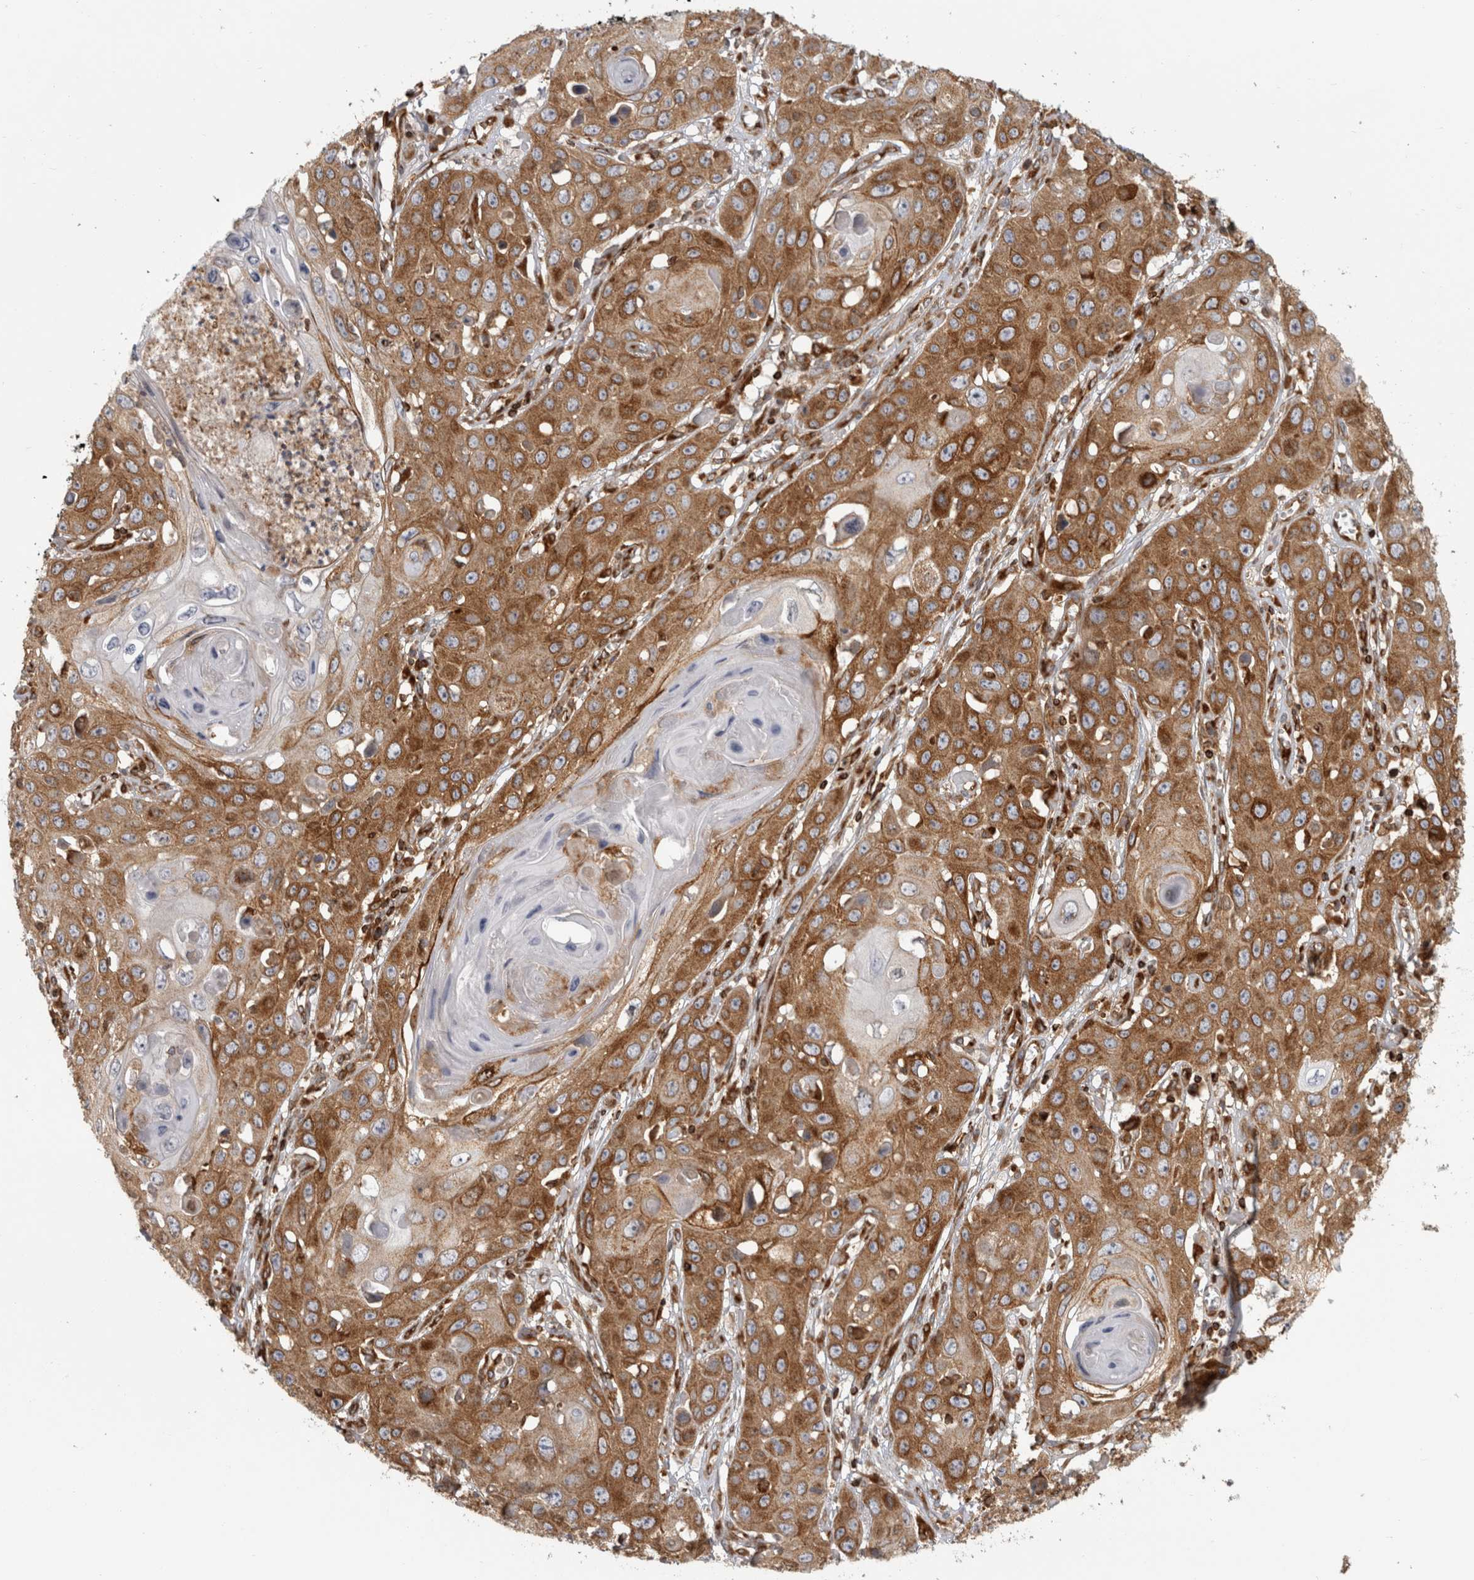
{"staining": {"intensity": "moderate", "quantity": ">75%", "location": "cytoplasmic/membranous"}, "tissue": "skin cancer", "cell_type": "Tumor cells", "image_type": "cancer", "snomed": [{"axis": "morphology", "description": "Squamous cell carcinoma, NOS"}, {"axis": "topography", "description": "Skin"}], "caption": "Protein staining of squamous cell carcinoma (skin) tissue shows moderate cytoplasmic/membranous positivity in approximately >75% of tumor cells. The protein of interest is shown in brown color, while the nuclei are stained blue.", "gene": "HLA-E", "patient": {"sex": "male", "age": 55}}